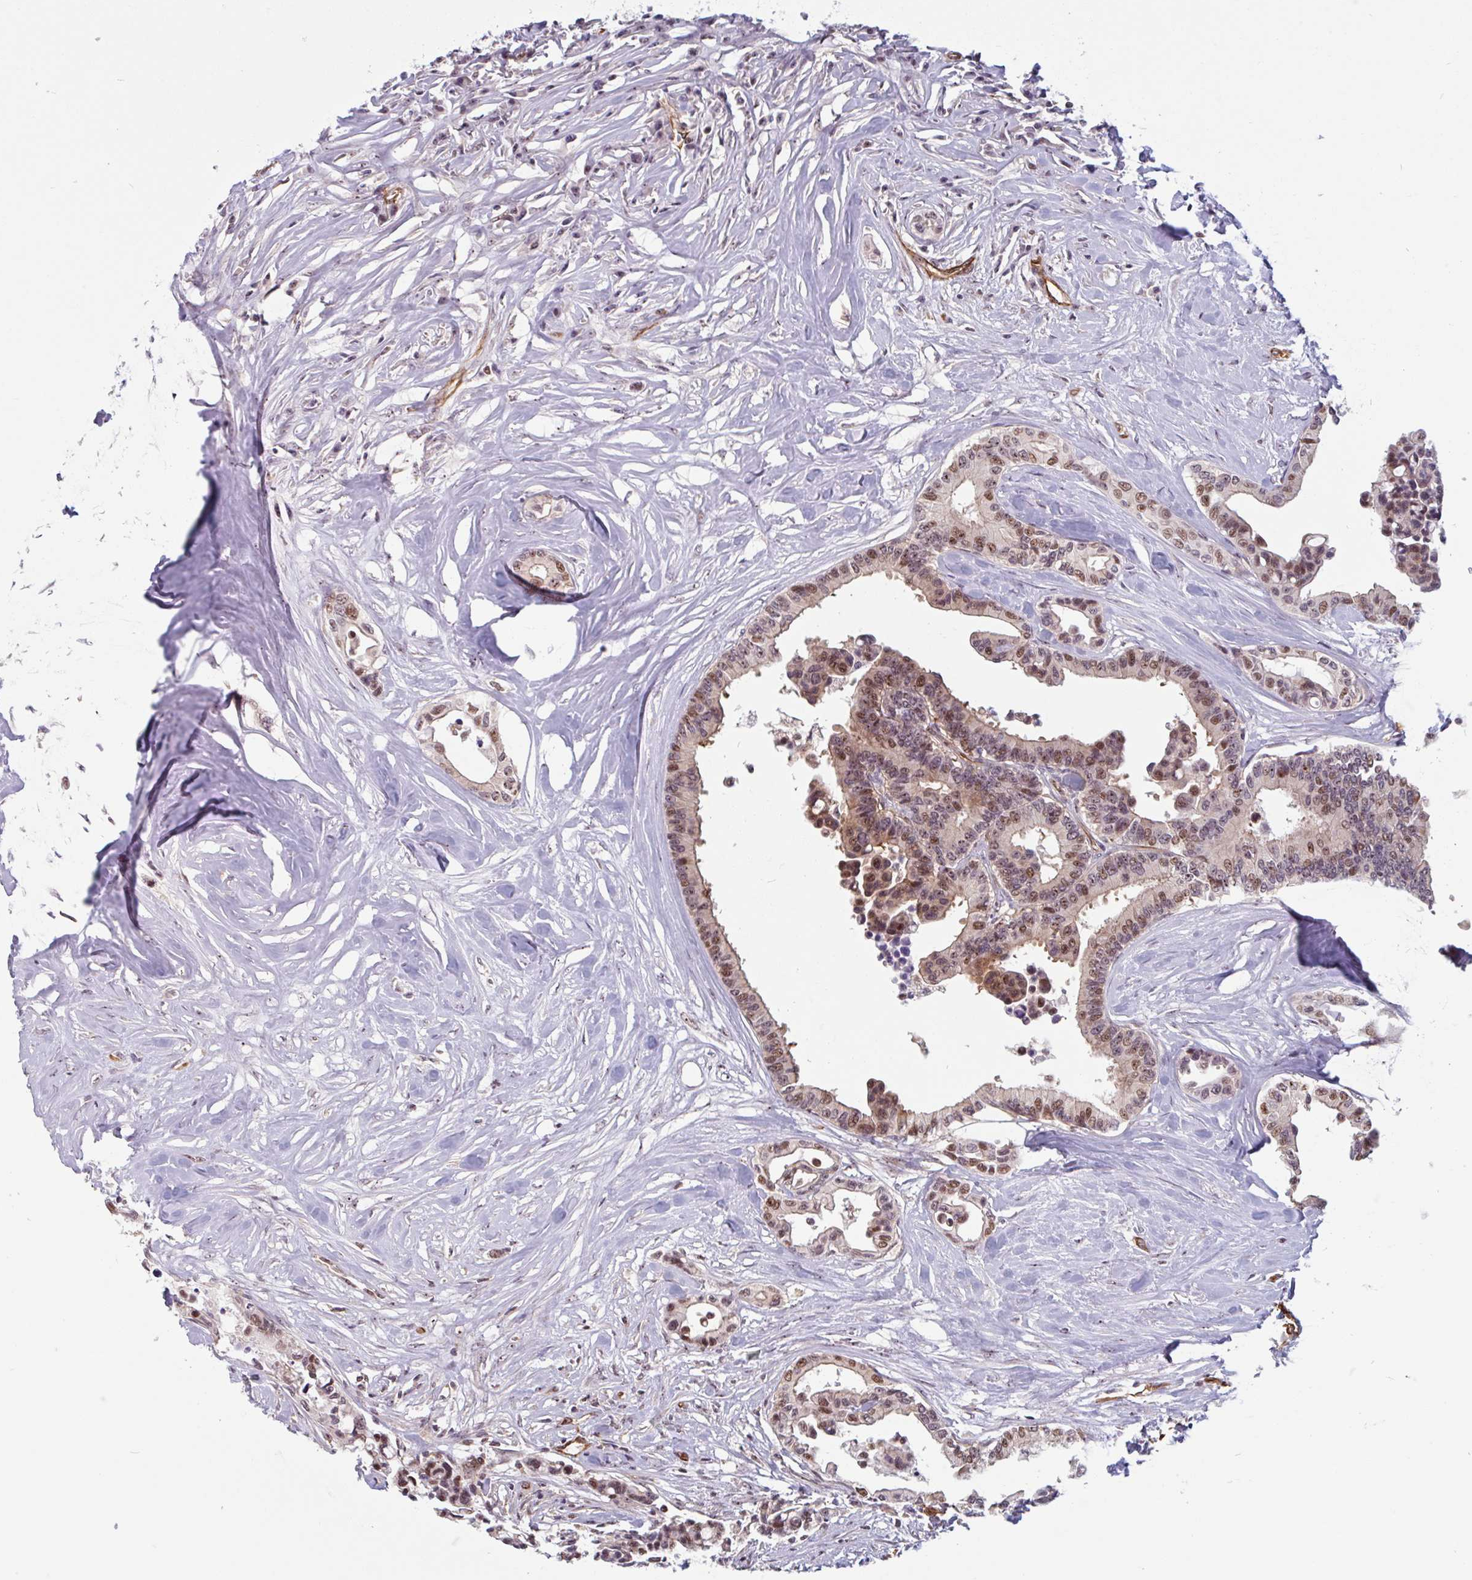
{"staining": {"intensity": "moderate", "quantity": ">75%", "location": "cytoplasmic/membranous,nuclear"}, "tissue": "colorectal cancer", "cell_type": "Tumor cells", "image_type": "cancer", "snomed": [{"axis": "morphology", "description": "Normal tissue, NOS"}, {"axis": "morphology", "description": "Adenocarcinoma, NOS"}, {"axis": "topography", "description": "Colon"}], "caption": "A micrograph showing moderate cytoplasmic/membranous and nuclear positivity in approximately >75% of tumor cells in adenocarcinoma (colorectal), as visualized by brown immunohistochemical staining.", "gene": "ZNF689", "patient": {"sex": "male", "age": 82}}